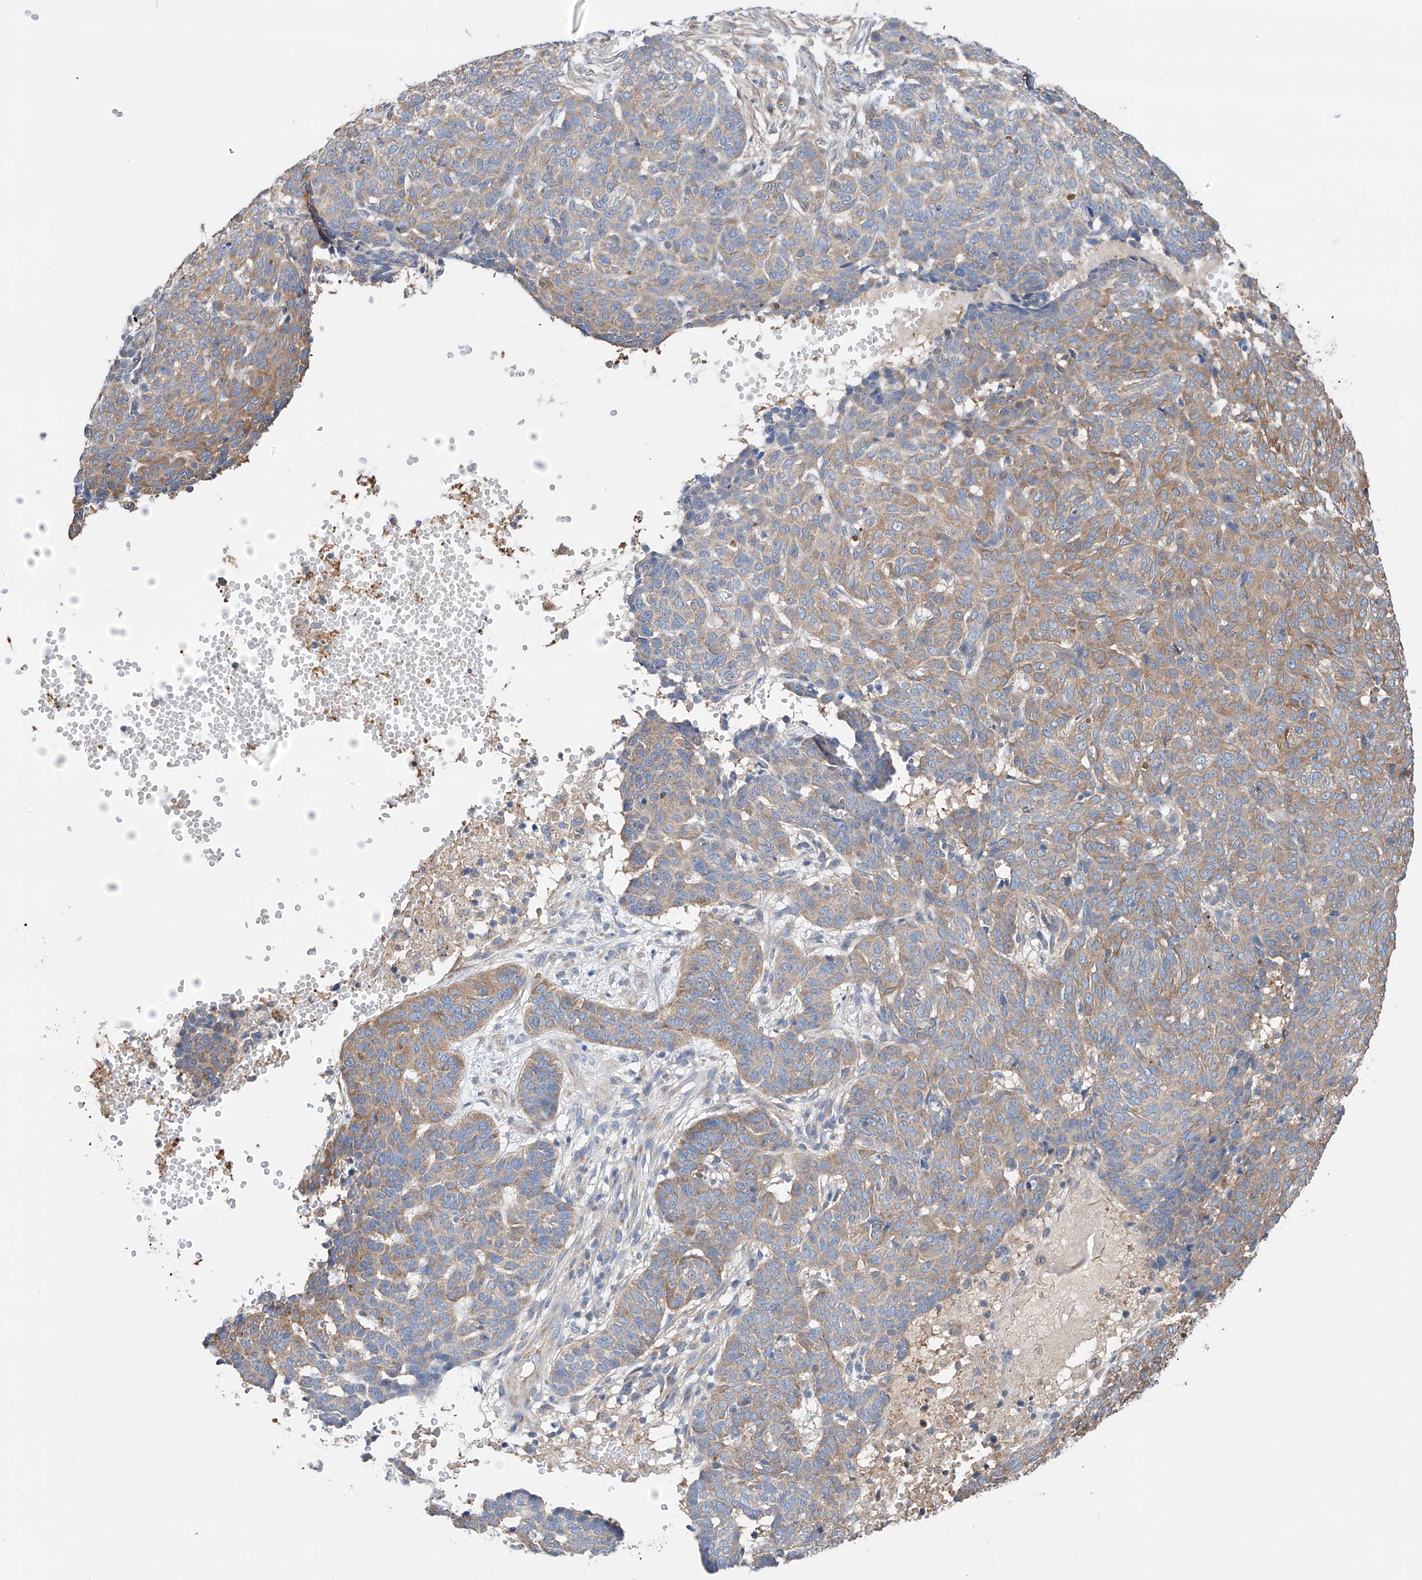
{"staining": {"intensity": "moderate", "quantity": "25%-75%", "location": "cytoplasmic/membranous"}, "tissue": "skin cancer", "cell_type": "Tumor cells", "image_type": "cancer", "snomed": [{"axis": "morphology", "description": "Basal cell carcinoma"}, {"axis": "topography", "description": "Skin"}], "caption": "Immunohistochemistry image of skin cancer (basal cell carcinoma) stained for a protein (brown), which shows medium levels of moderate cytoplasmic/membranous expression in approximately 25%-75% of tumor cells.", "gene": "SLC22A7", "patient": {"sex": "male", "age": 85}}